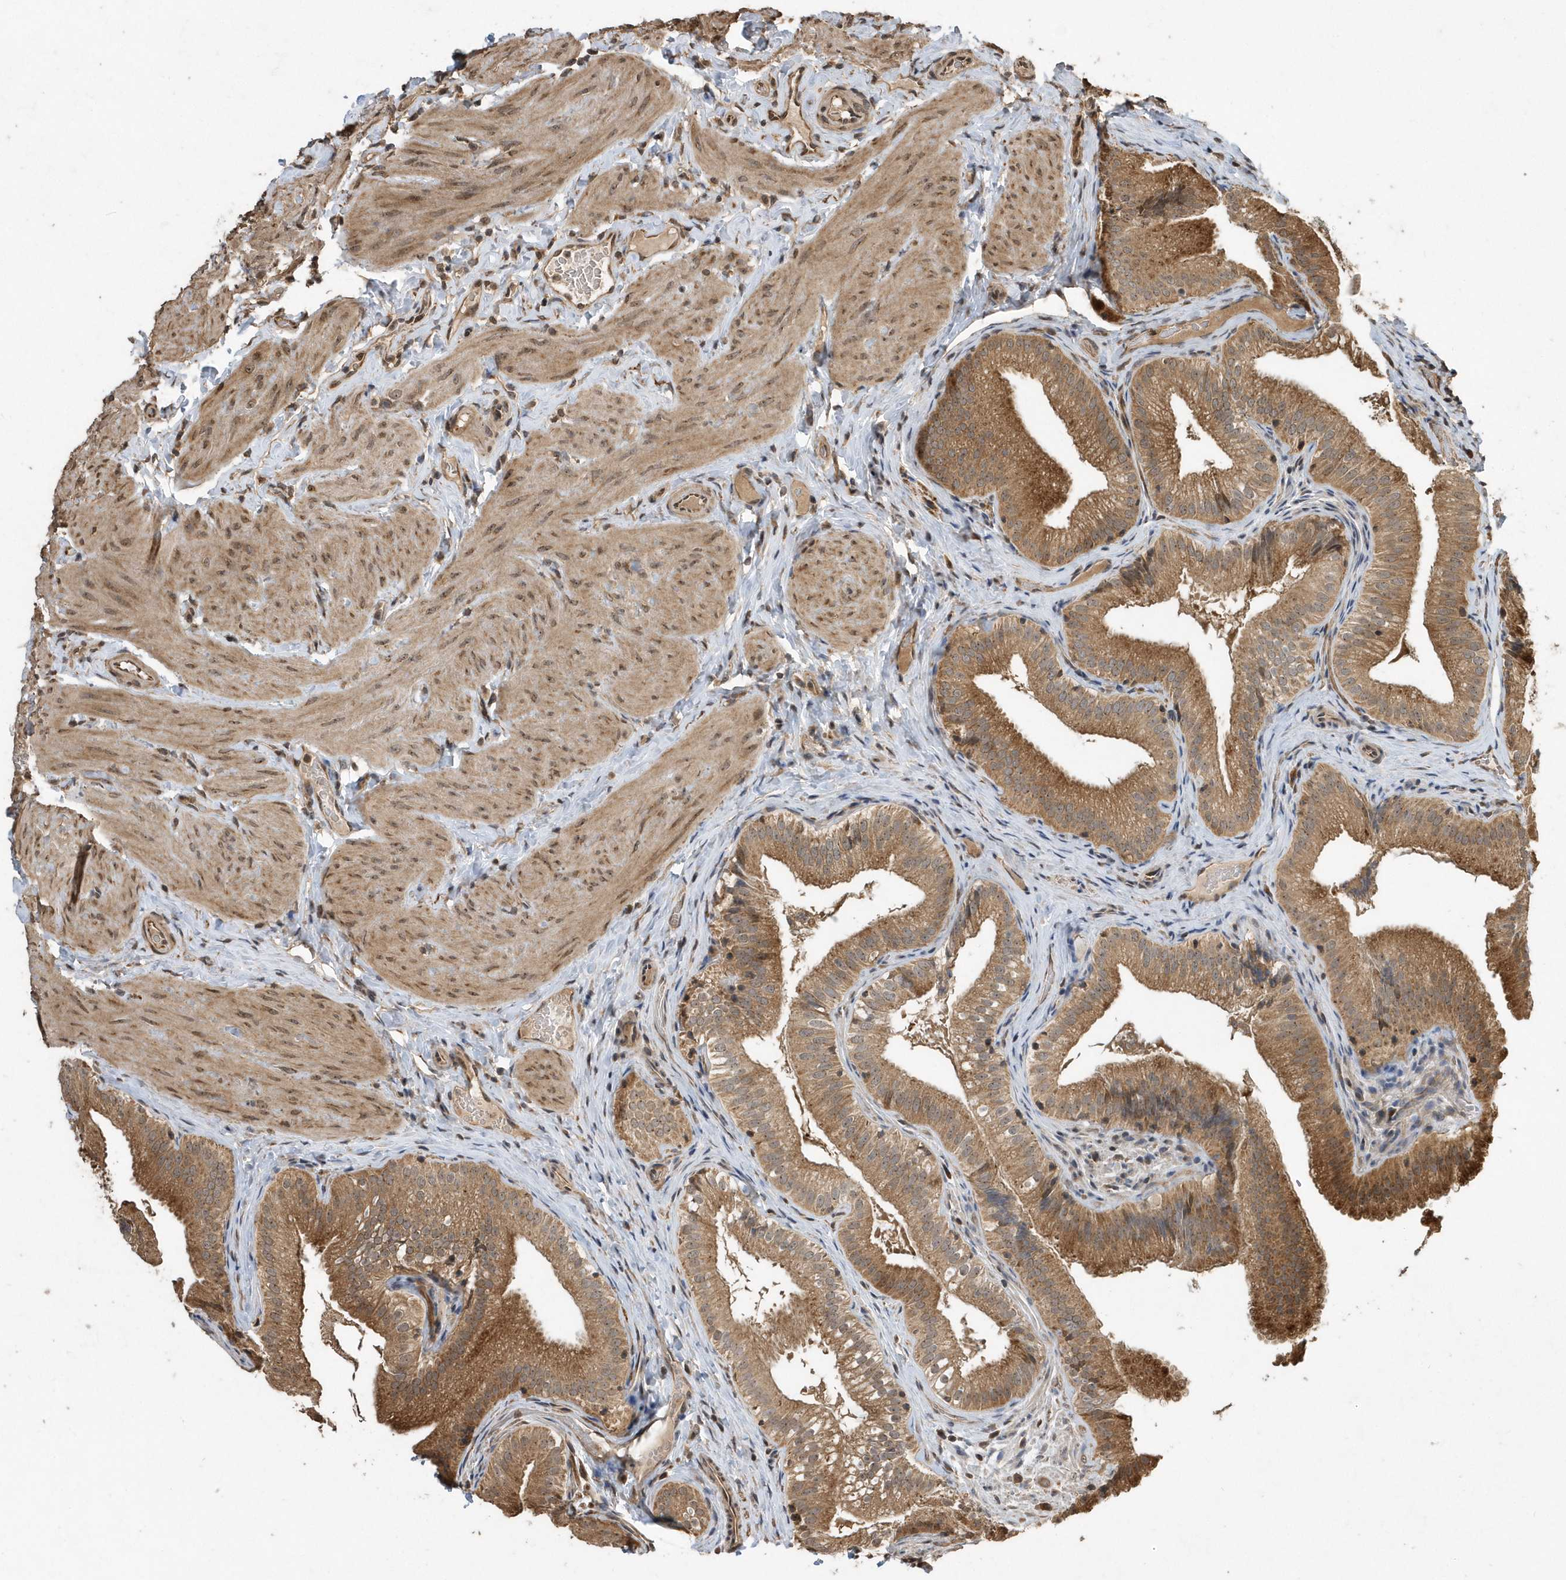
{"staining": {"intensity": "moderate", "quantity": ">75%", "location": "cytoplasmic/membranous"}, "tissue": "gallbladder", "cell_type": "Glandular cells", "image_type": "normal", "snomed": [{"axis": "morphology", "description": "Normal tissue, NOS"}, {"axis": "topography", "description": "Gallbladder"}], "caption": "A micrograph of gallbladder stained for a protein demonstrates moderate cytoplasmic/membranous brown staining in glandular cells.", "gene": "WASHC5", "patient": {"sex": "female", "age": 30}}